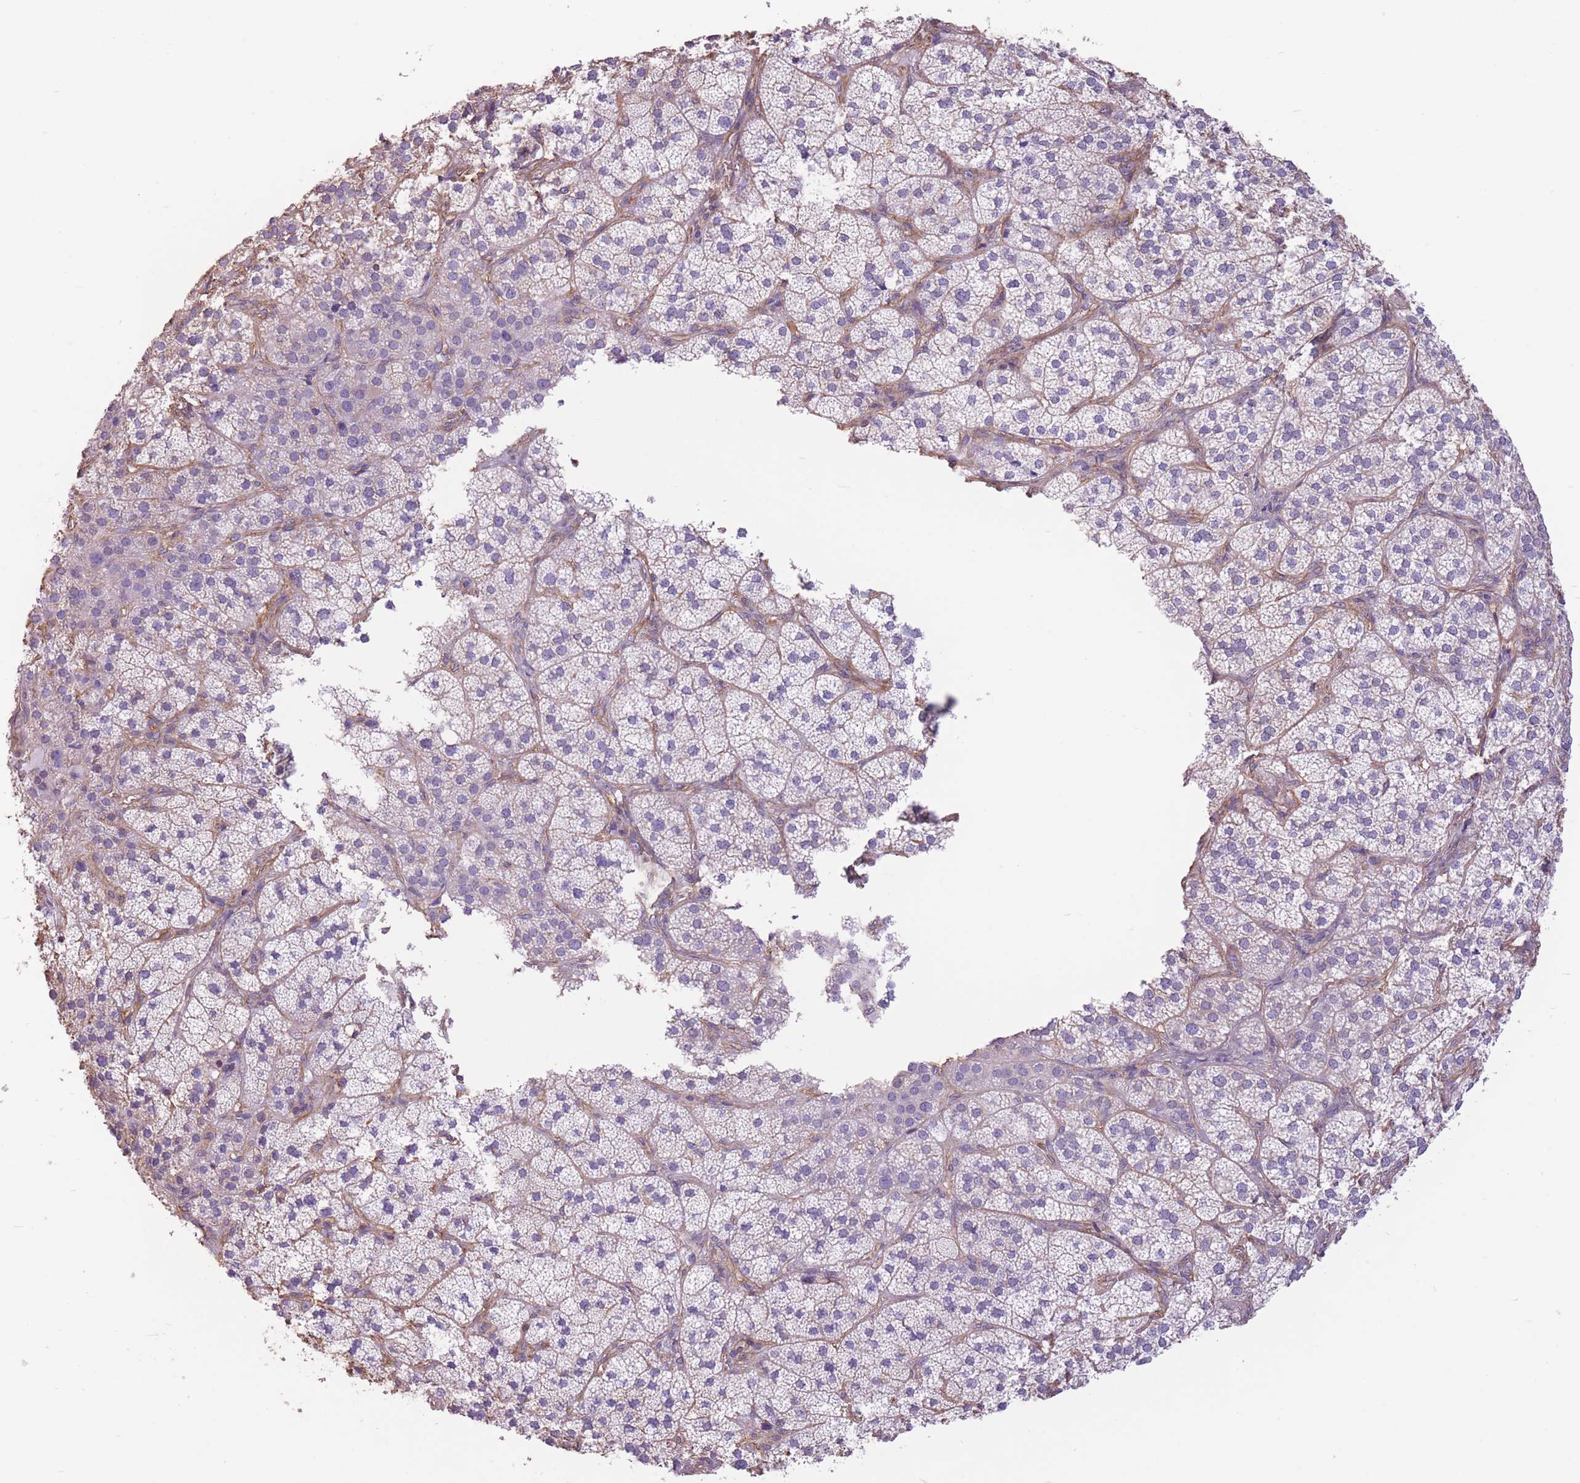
{"staining": {"intensity": "negative", "quantity": "none", "location": "none"}, "tissue": "adrenal gland", "cell_type": "Glandular cells", "image_type": "normal", "snomed": [{"axis": "morphology", "description": "Normal tissue, NOS"}, {"axis": "topography", "description": "Adrenal gland"}], "caption": "Glandular cells show no significant protein expression in normal adrenal gland. (DAB IHC with hematoxylin counter stain).", "gene": "ADD1", "patient": {"sex": "female", "age": 58}}